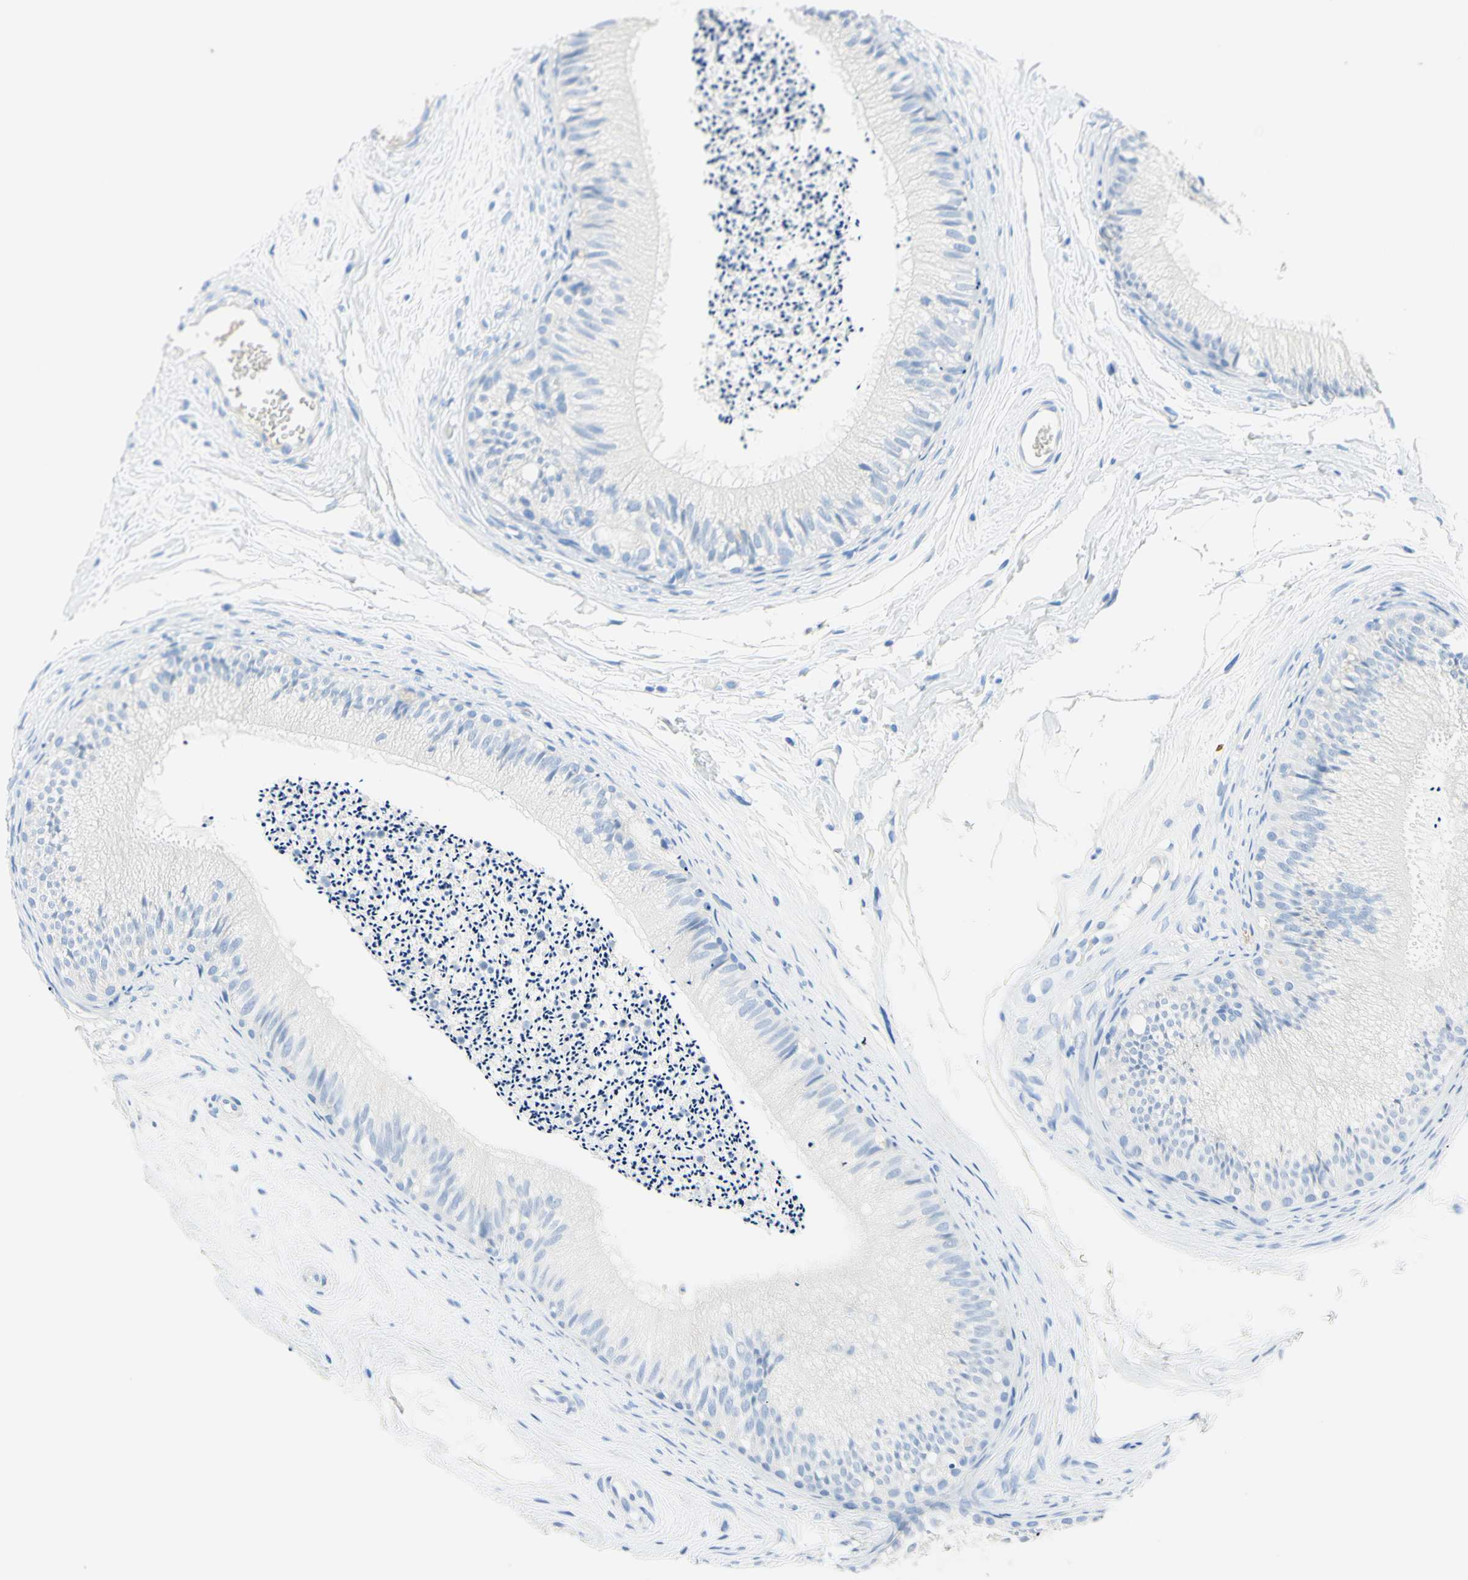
{"staining": {"intensity": "negative", "quantity": "none", "location": "none"}, "tissue": "epididymis", "cell_type": "Glandular cells", "image_type": "normal", "snomed": [{"axis": "morphology", "description": "Normal tissue, NOS"}, {"axis": "topography", "description": "Epididymis"}], "caption": "Photomicrograph shows no significant protein positivity in glandular cells of benign epididymis.", "gene": "IL6ST", "patient": {"sex": "male", "age": 56}}